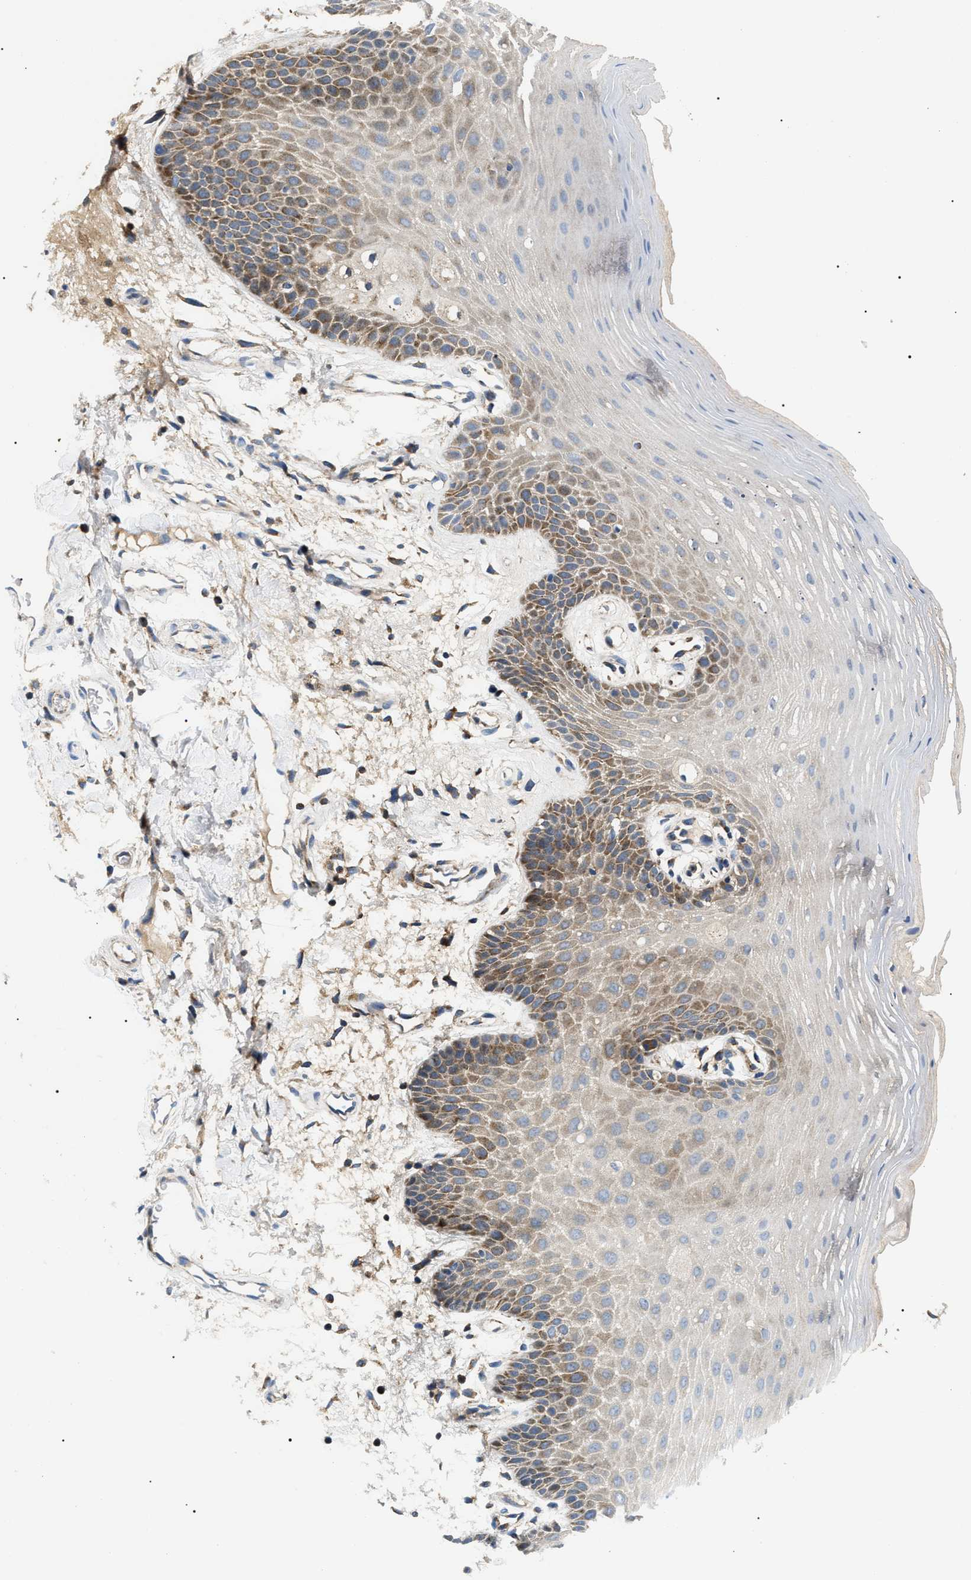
{"staining": {"intensity": "moderate", "quantity": "25%-75%", "location": "cytoplasmic/membranous"}, "tissue": "oral mucosa", "cell_type": "Squamous epithelial cells", "image_type": "normal", "snomed": [{"axis": "morphology", "description": "Normal tissue, NOS"}, {"axis": "morphology", "description": "Squamous cell carcinoma, NOS"}, {"axis": "topography", "description": "Oral tissue"}, {"axis": "topography", "description": "Head-Neck"}], "caption": "An immunohistochemistry photomicrograph of normal tissue is shown. Protein staining in brown labels moderate cytoplasmic/membranous positivity in oral mucosa within squamous epithelial cells.", "gene": "OXSM", "patient": {"sex": "male", "age": 71}}